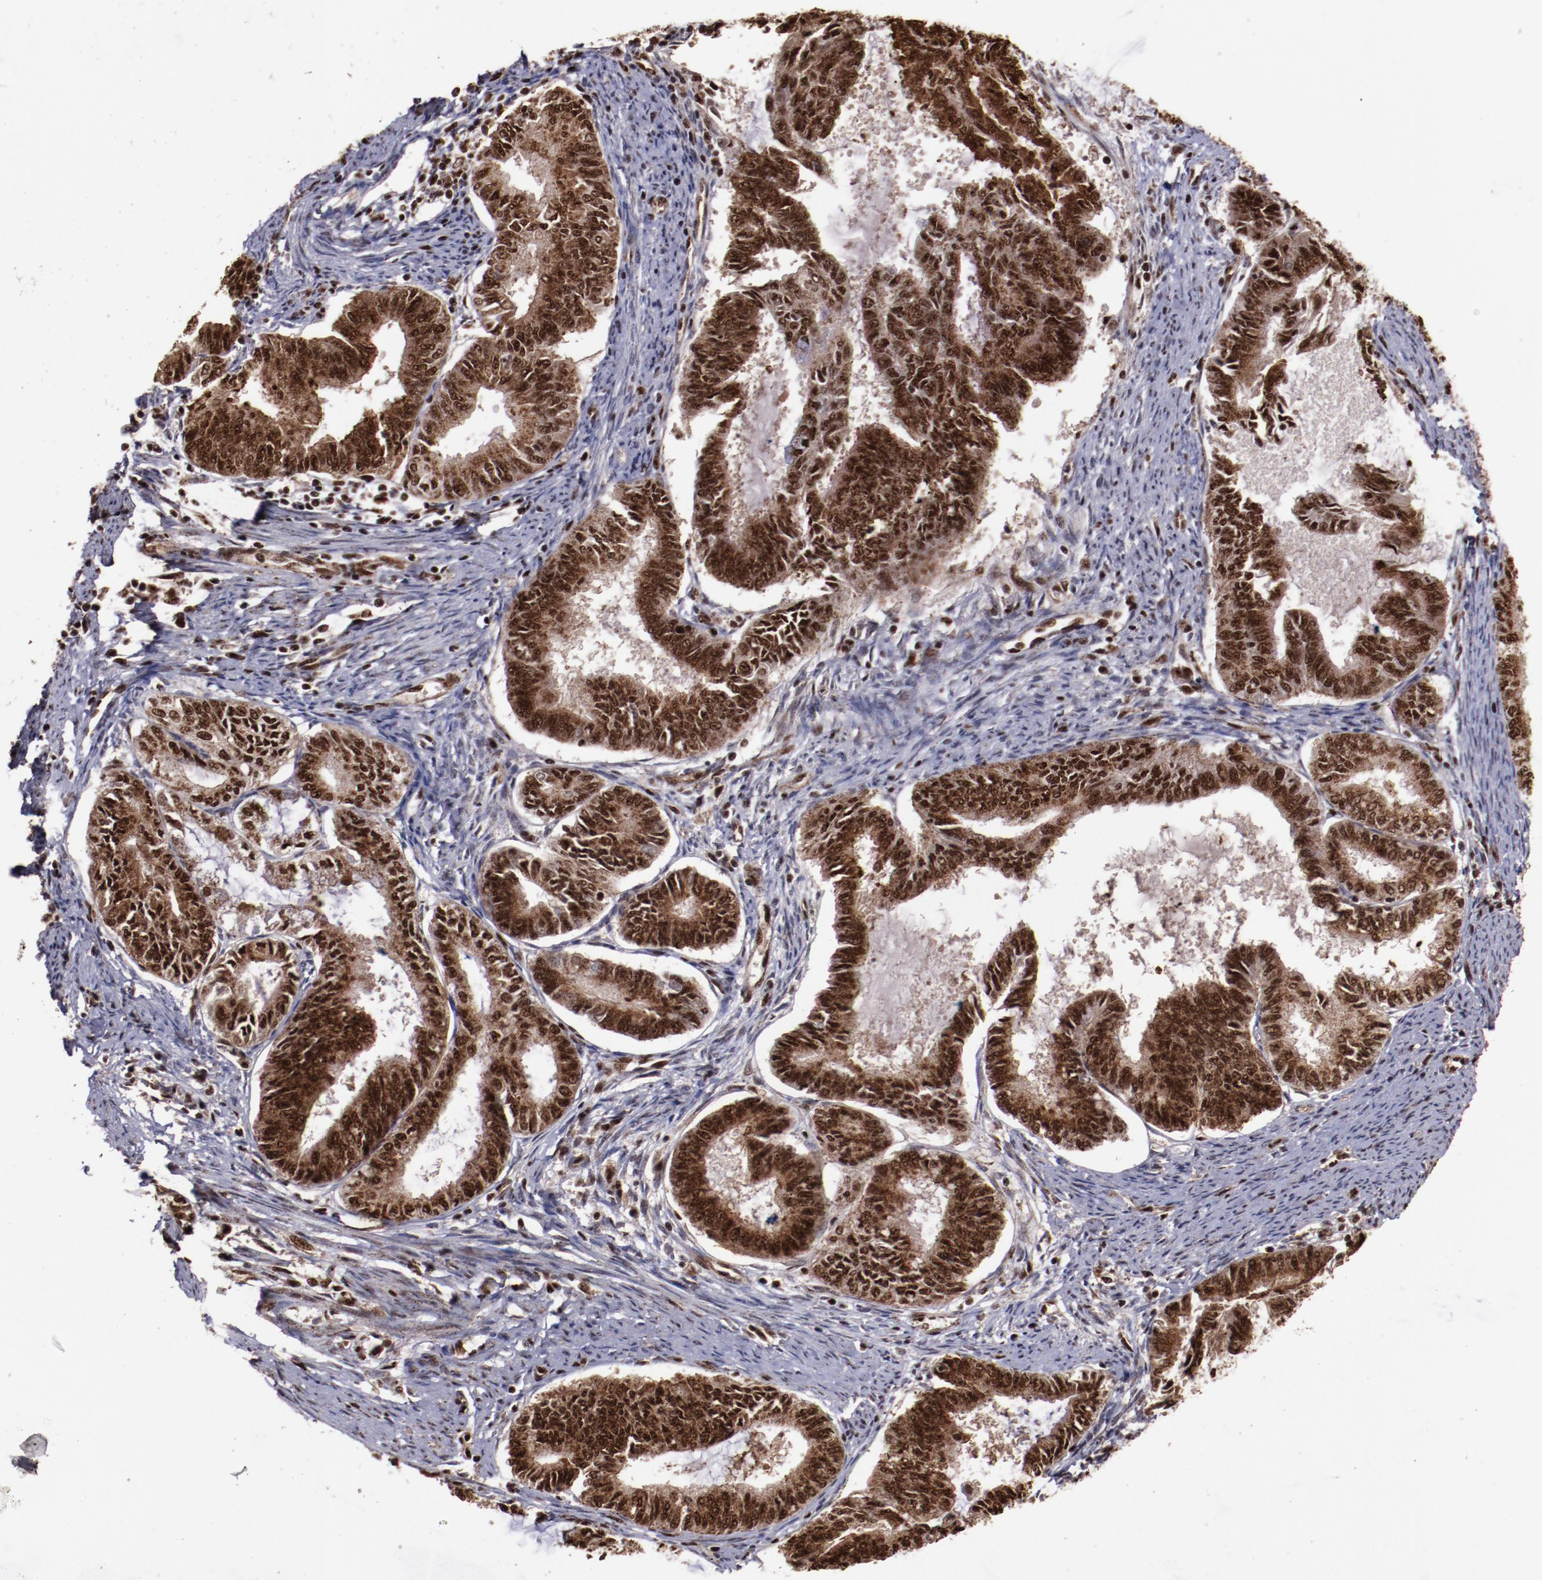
{"staining": {"intensity": "moderate", "quantity": ">75%", "location": "cytoplasmic/membranous,nuclear"}, "tissue": "endometrial cancer", "cell_type": "Tumor cells", "image_type": "cancer", "snomed": [{"axis": "morphology", "description": "Adenocarcinoma, NOS"}, {"axis": "topography", "description": "Endometrium"}], "caption": "Protein staining of adenocarcinoma (endometrial) tissue reveals moderate cytoplasmic/membranous and nuclear expression in about >75% of tumor cells.", "gene": "SNW1", "patient": {"sex": "female", "age": 86}}